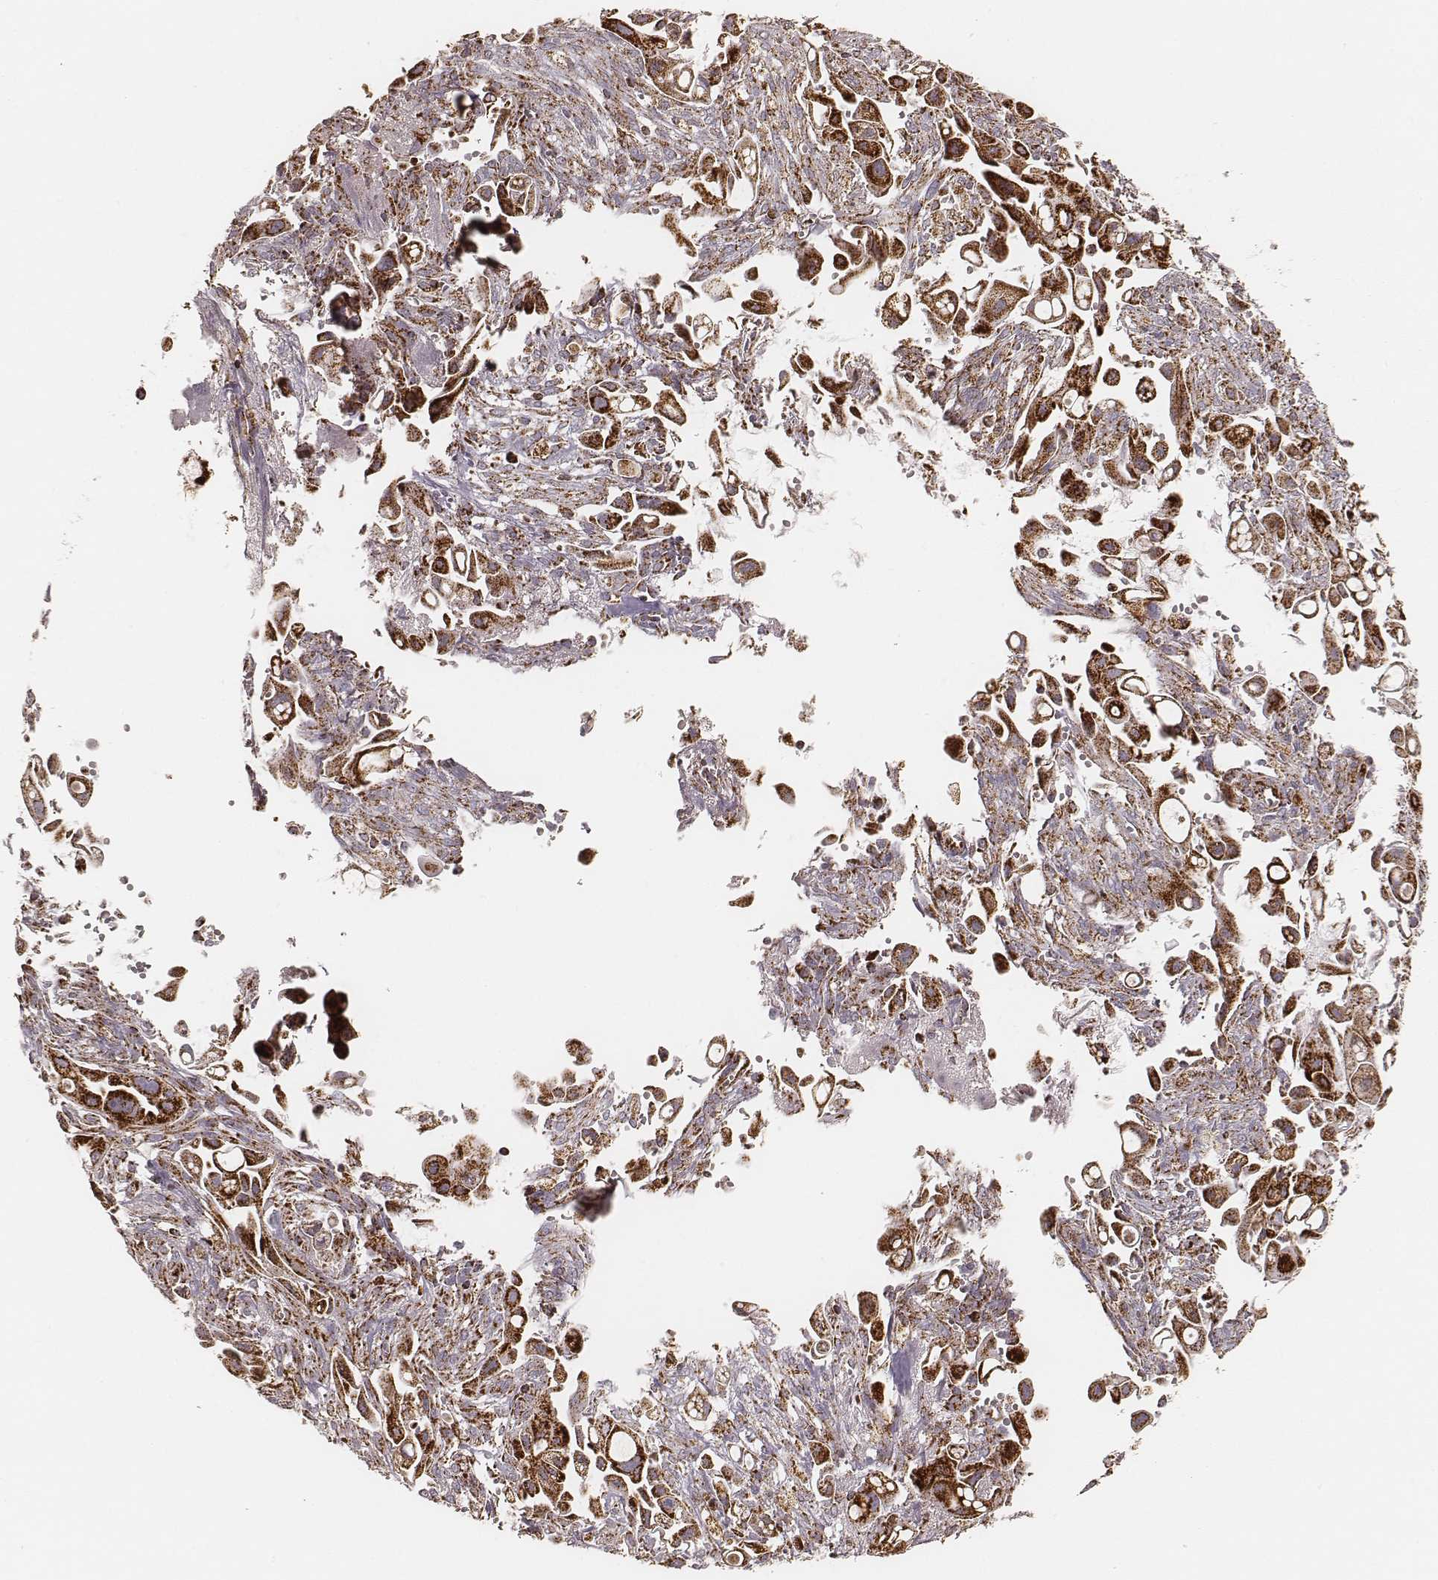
{"staining": {"intensity": "strong", "quantity": ">75%", "location": "cytoplasmic/membranous"}, "tissue": "pancreatic cancer", "cell_type": "Tumor cells", "image_type": "cancer", "snomed": [{"axis": "morphology", "description": "Adenocarcinoma, NOS"}, {"axis": "topography", "description": "Pancreas"}], "caption": "Human adenocarcinoma (pancreatic) stained with a brown dye reveals strong cytoplasmic/membranous positive expression in about >75% of tumor cells.", "gene": "CS", "patient": {"sex": "male", "age": 50}}